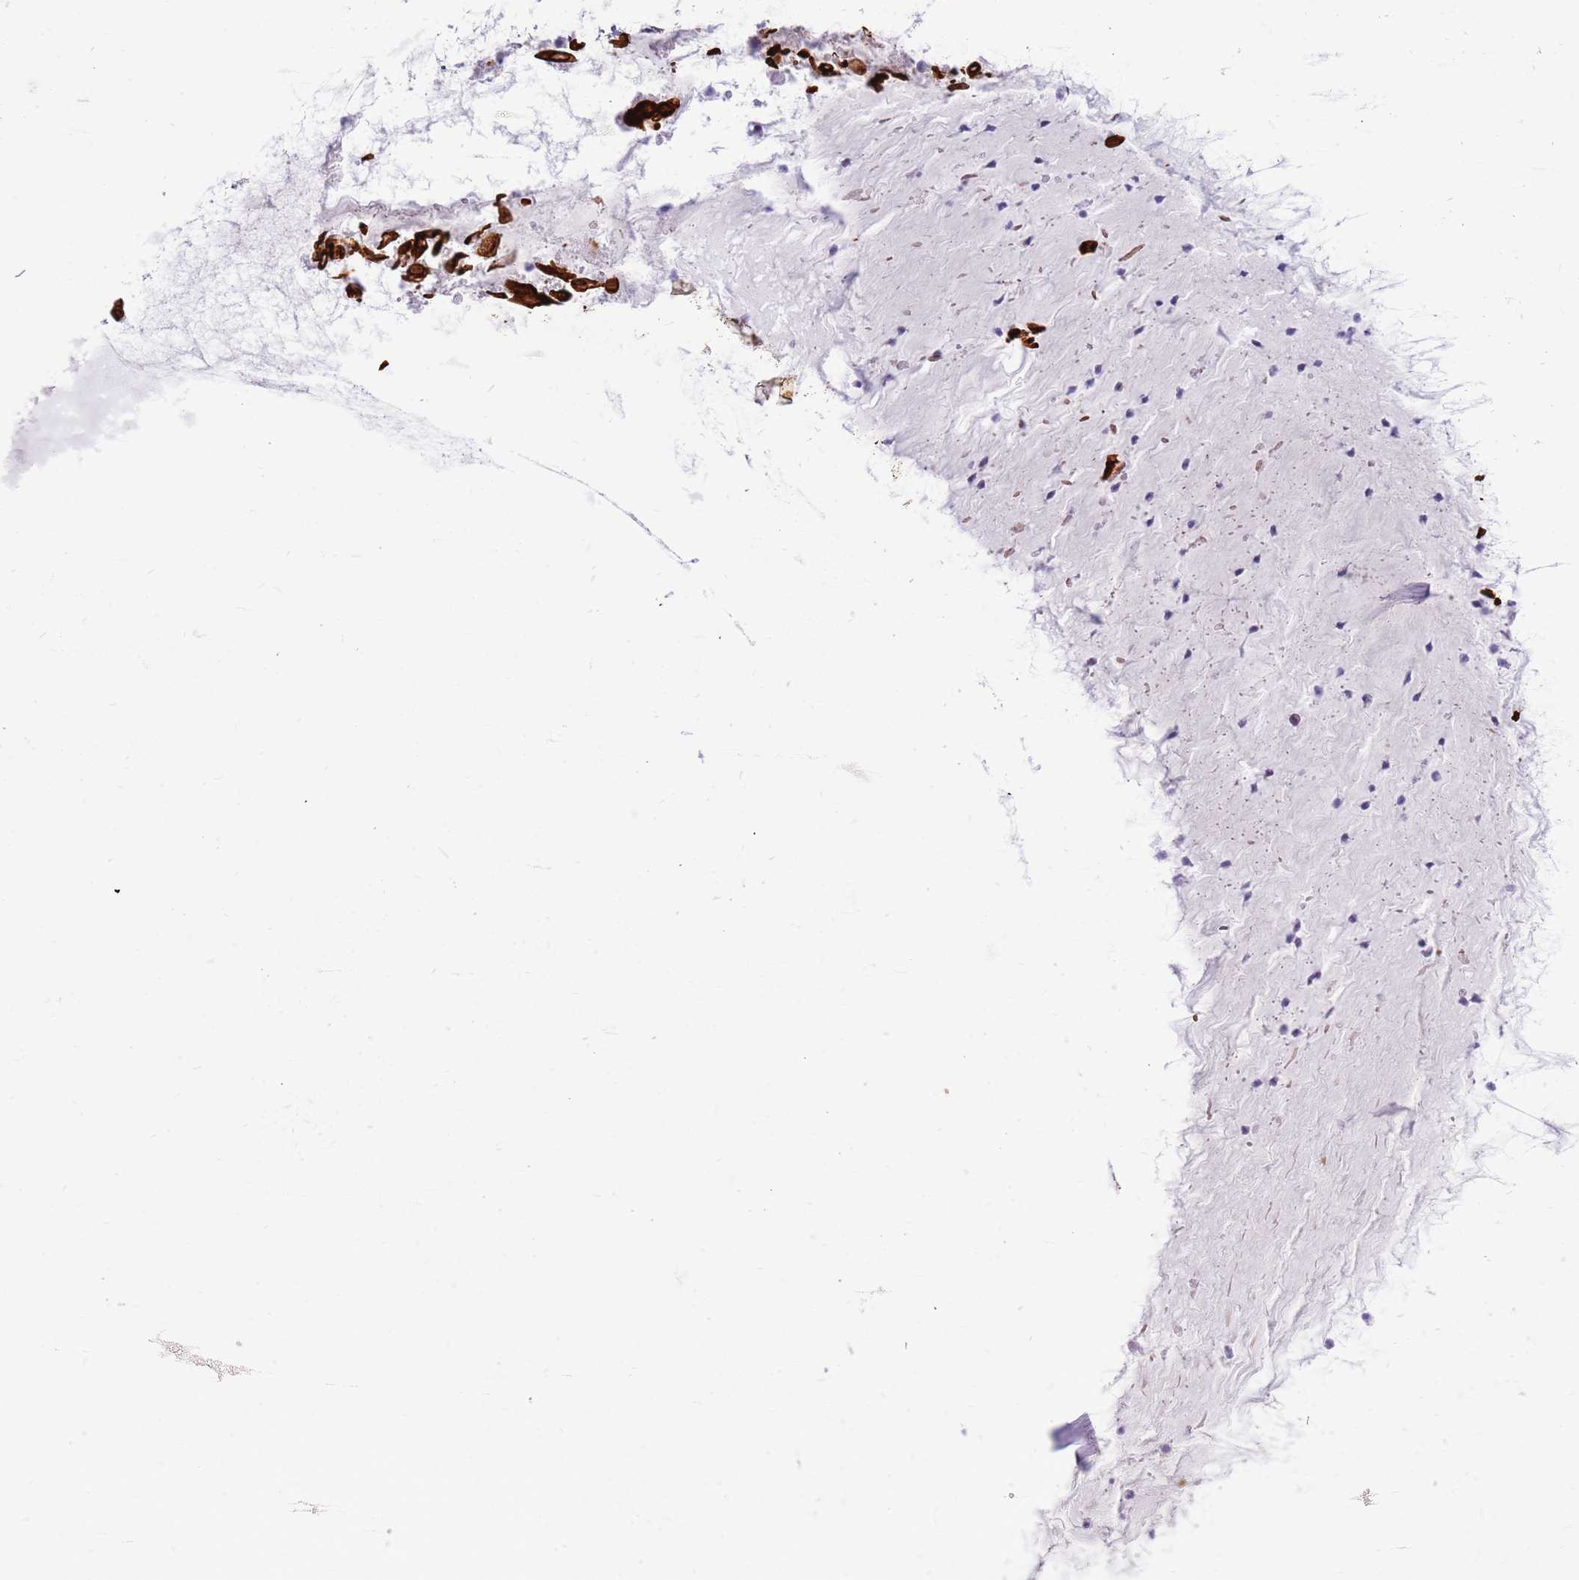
{"staining": {"intensity": "negative", "quantity": "none", "location": "none"}, "tissue": "adipose tissue", "cell_type": "Adipocytes", "image_type": "normal", "snomed": [{"axis": "morphology", "description": "Normal tissue, NOS"}, {"axis": "topography", "description": "Lymph node"}, {"axis": "topography", "description": "Cartilage tissue"}, {"axis": "topography", "description": "Bronchus"}], "caption": "This is an IHC photomicrograph of benign adipose tissue. There is no staining in adipocytes.", "gene": "R3HDM4", "patient": {"sex": "male", "age": 63}}